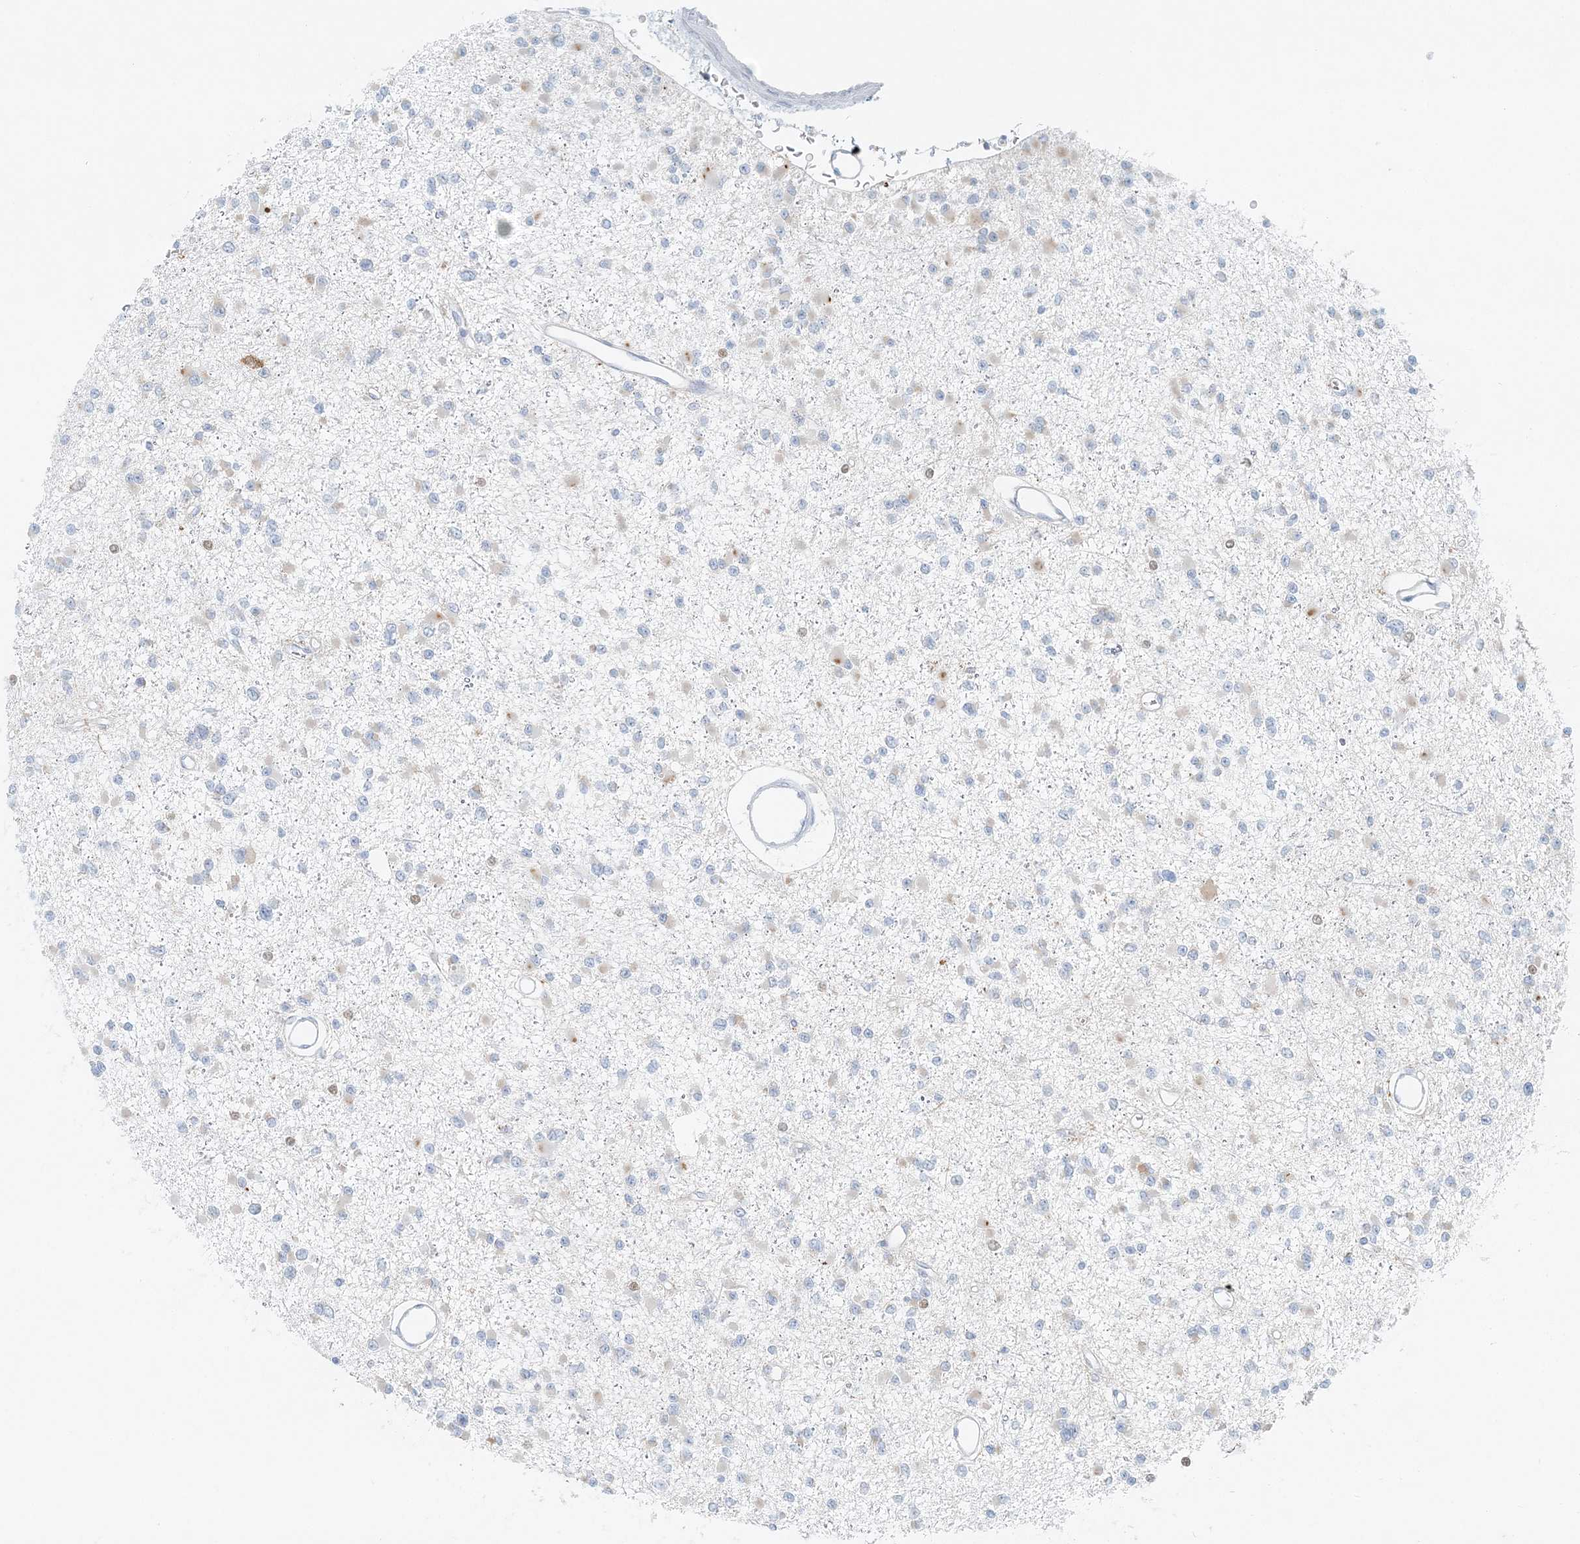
{"staining": {"intensity": "negative", "quantity": "none", "location": "none"}, "tissue": "glioma", "cell_type": "Tumor cells", "image_type": "cancer", "snomed": [{"axis": "morphology", "description": "Glioma, malignant, Low grade"}, {"axis": "topography", "description": "Brain"}], "caption": "Immunohistochemistry of human malignant low-grade glioma displays no staining in tumor cells. The staining is performed using DAB brown chromogen with nuclei counter-stained in using hematoxylin.", "gene": "STK11IP", "patient": {"sex": "female", "age": 22}}